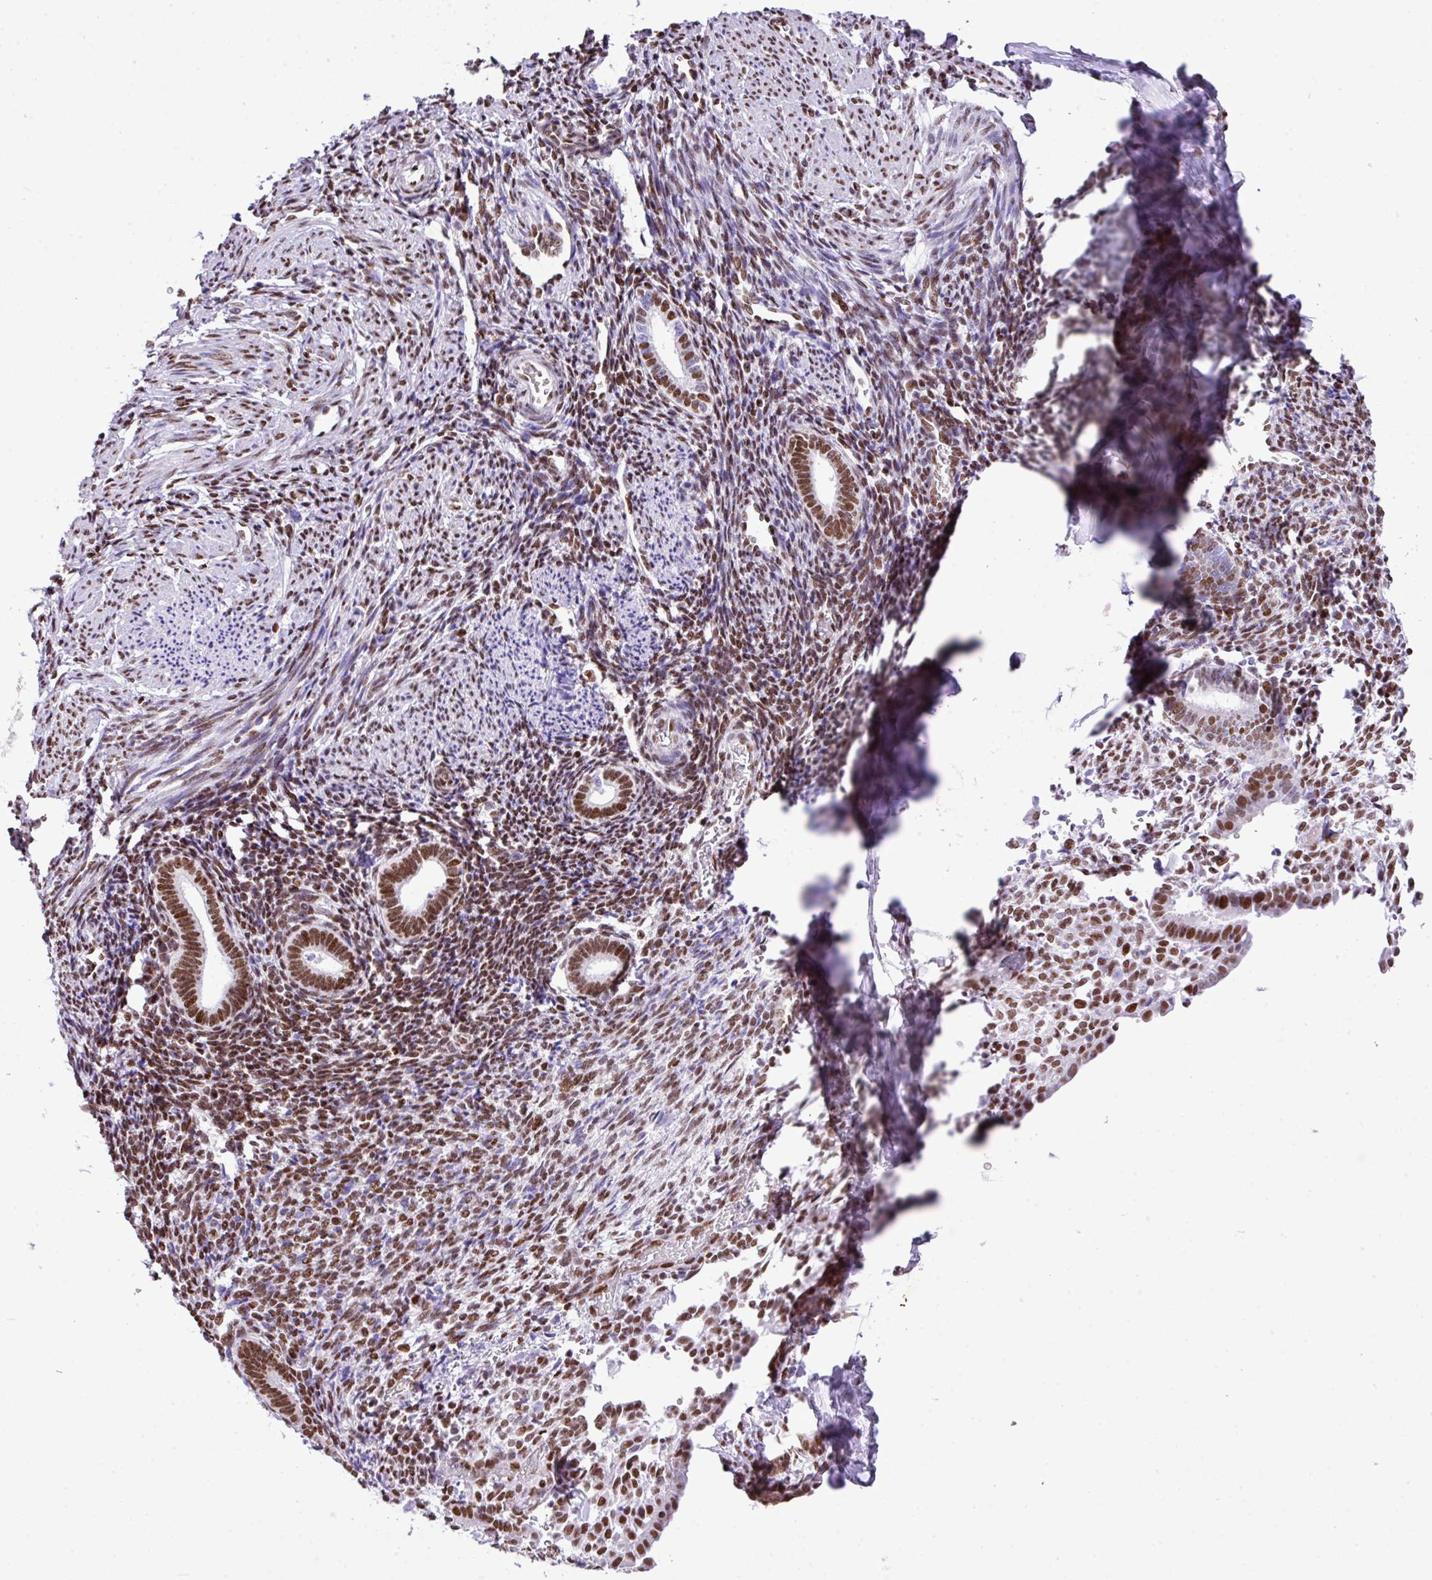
{"staining": {"intensity": "strong", "quantity": ">75%", "location": "nuclear"}, "tissue": "endometrium", "cell_type": "Cells in endometrial stroma", "image_type": "normal", "snomed": [{"axis": "morphology", "description": "Normal tissue, NOS"}, {"axis": "topography", "description": "Endometrium"}], "caption": "The histopathology image demonstrates immunohistochemical staining of normal endometrium. There is strong nuclear expression is seen in about >75% of cells in endometrial stroma.", "gene": "RARG", "patient": {"sex": "female", "age": 32}}